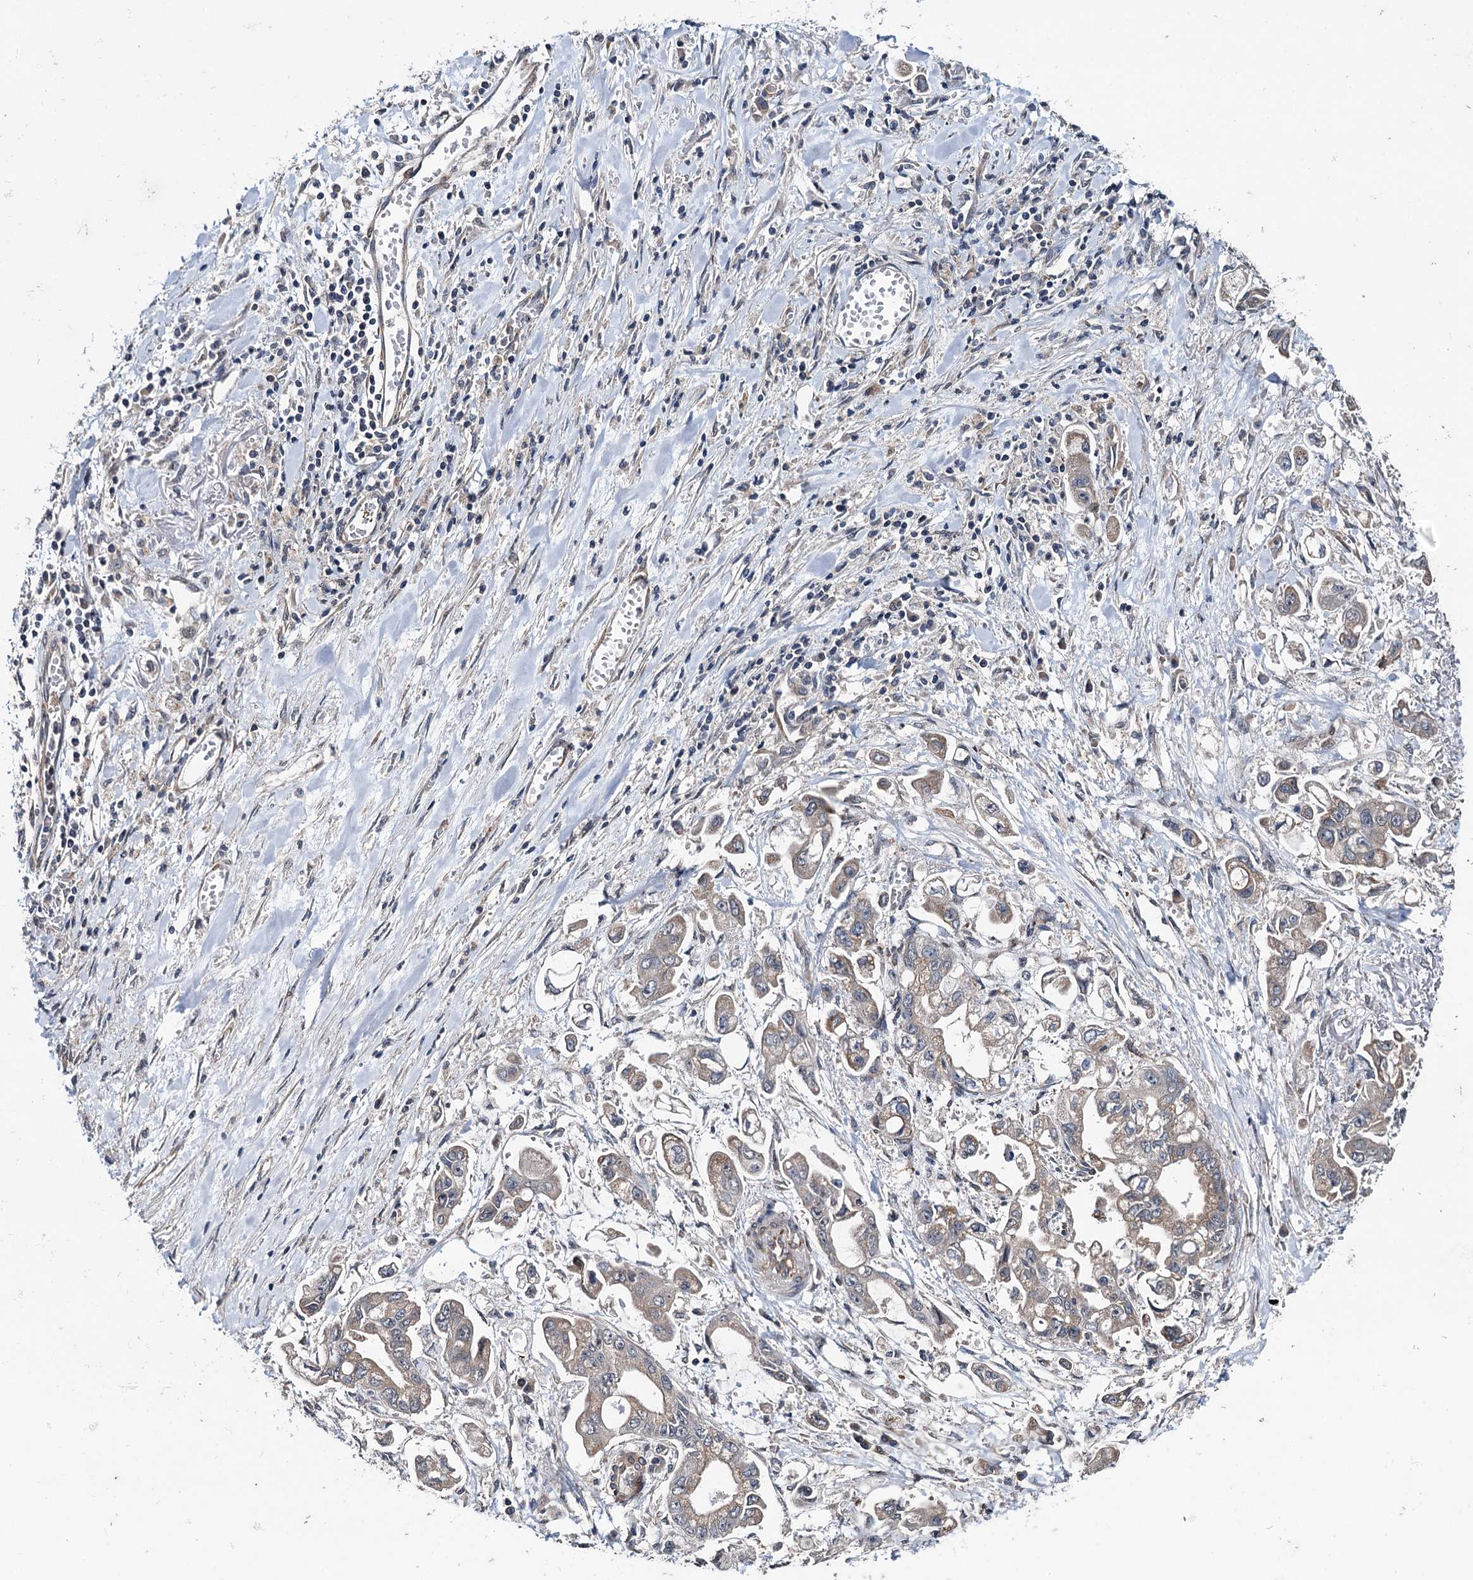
{"staining": {"intensity": "weak", "quantity": ">75%", "location": "cytoplasmic/membranous"}, "tissue": "stomach cancer", "cell_type": "Tumor cells", "image_type": "cancer", "snomed": [{"axis": "morphology", "description": "Adenocarcinoma, NOS"}, {"axis": "topography", "description": "Stomach"}], "caption": "This is an image of immunohistochemistry (IHC) staining of stomach cancer, which shows weak positivity in the cytoplasmic/membranous of tumor cells.", "gene": "ARHGAP42", "patient": {"sex": "male", "age": 62}}